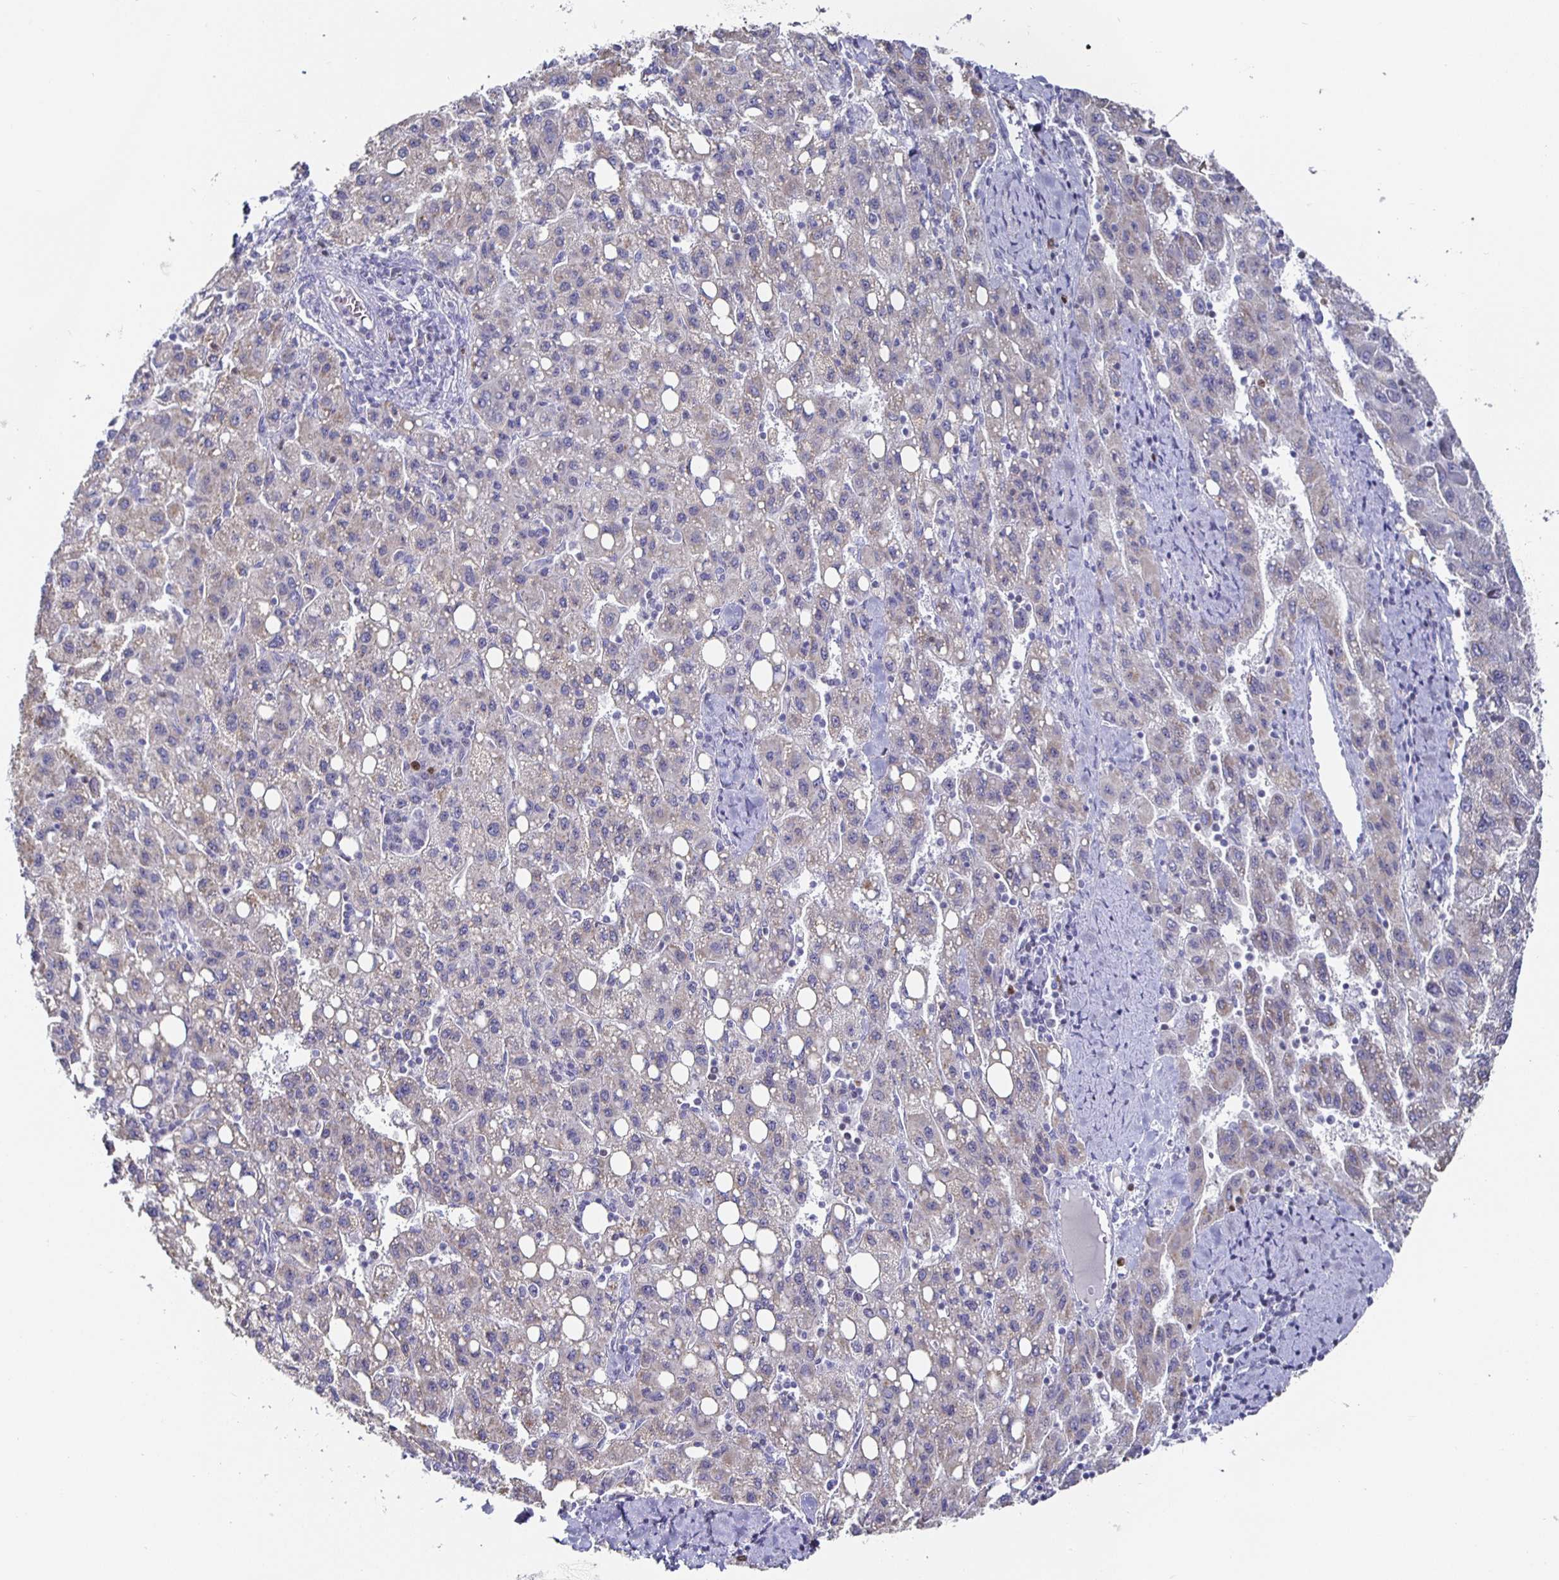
{"staining": {"intensity": "weak", "quantity": "25%-75%", "location": "cytoplasmic/membranous"}, "tissue": "liver cancer", "cell_type": "Tumor cells", "image_type": "cancer", "snomed": [{"axis": "morphology", "description": "Carcinoma, Hepatocellular, NOS"}, {"axis": "topography", "description": "Liver"}], "caption": "Liver cancer stained for a protein exhibits weak cytoplasmic/membranous positivity in tumor cells.", "gene": "RUNX2", "patient": {"sex": "female", "age": 82}}